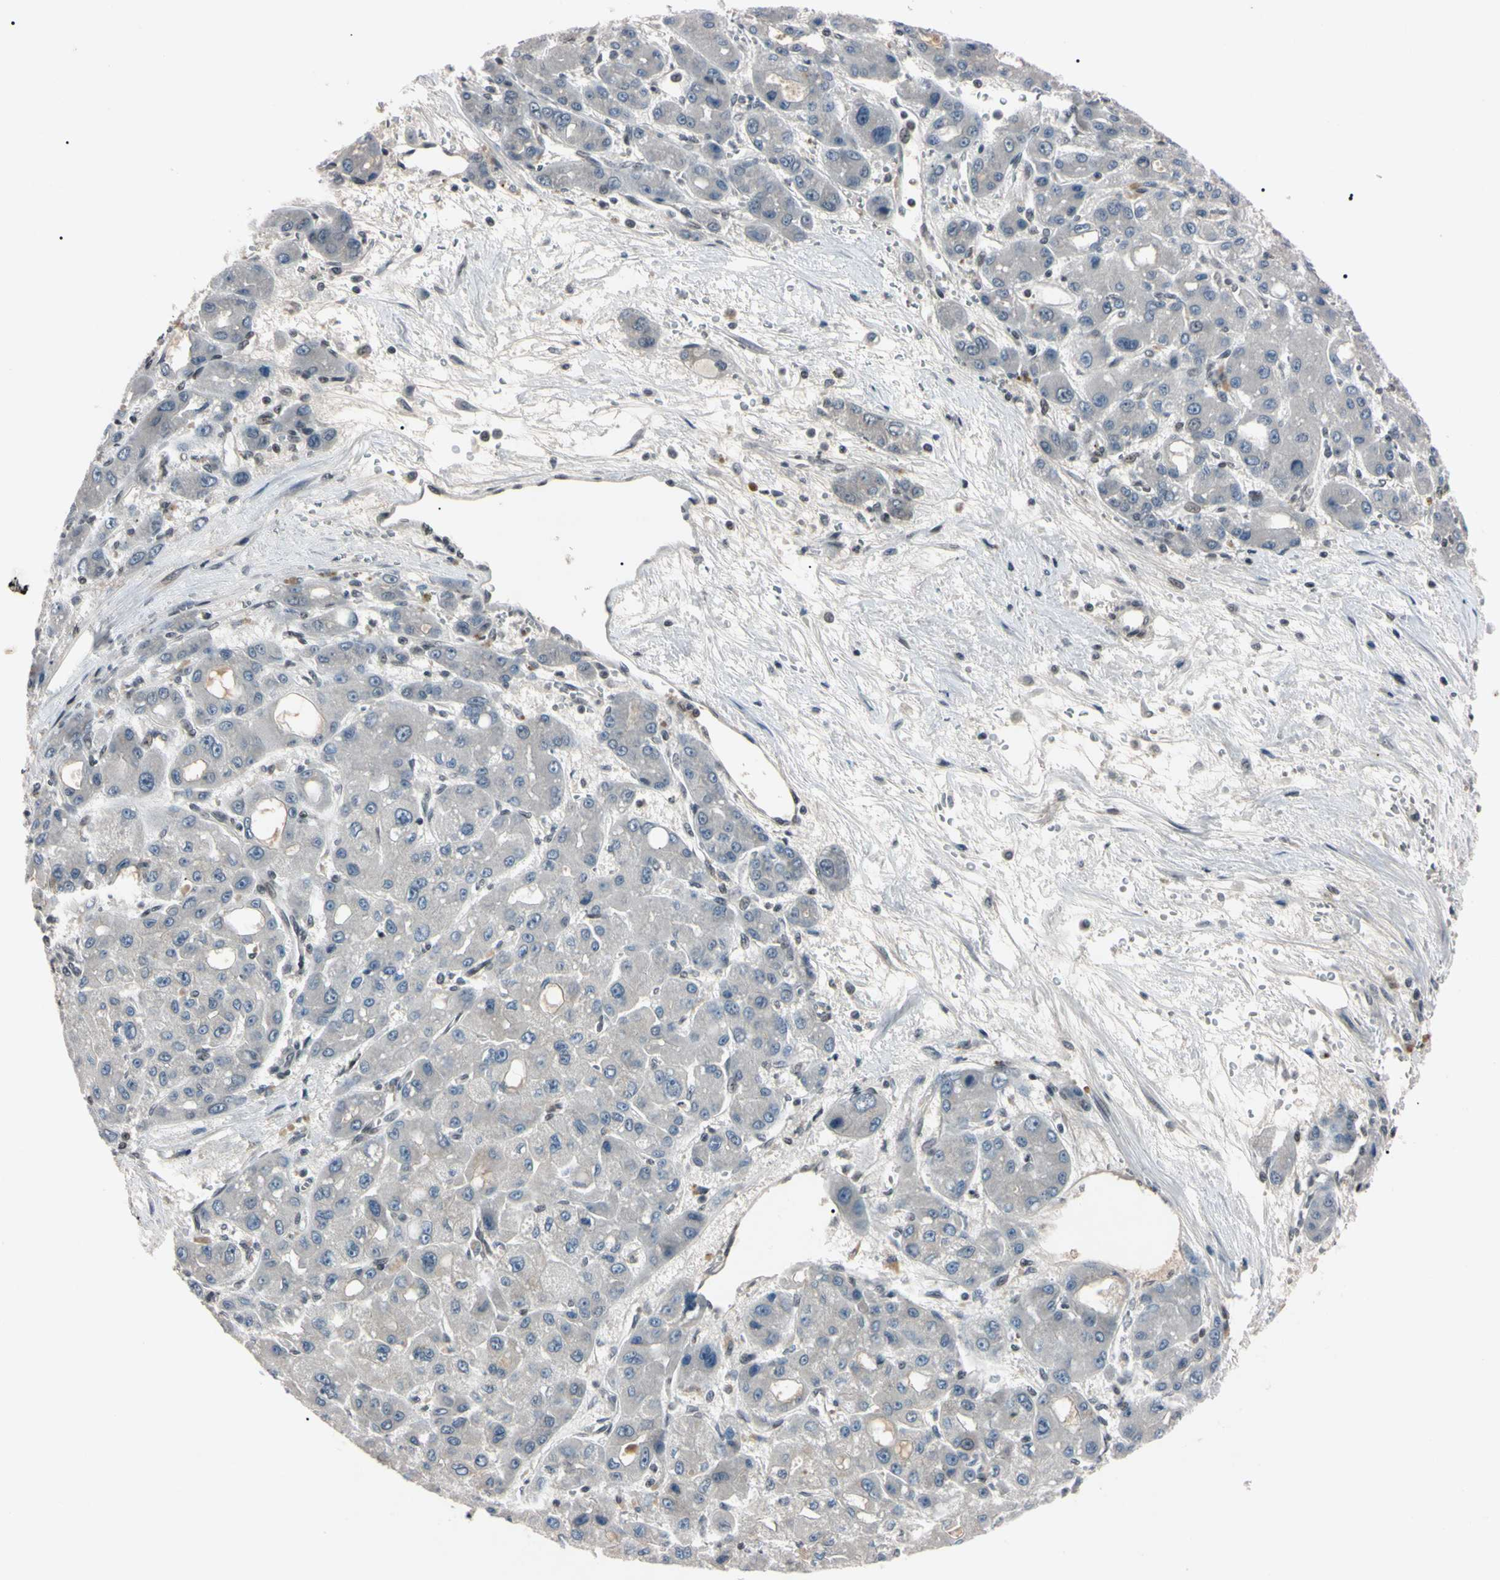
{"staining": {"intensity": "negative", "quantity": "none", "location": "none"}, "tissue": "liver cancer", "cell_type": "Tumor cells", "image_type": "cancer", "snomed": [{"axis": "morphology", "description": "Carcinoma, Hepatocellular, NOS"}, {"axis": "topography", "description": "Liver"}], "caption": "Protein analysis of liver hepatocellular carcinoma demonstrates no significant staining in tumor cells.", "gene": "YY1", "patient": {"sex": "male", "age": 55}}